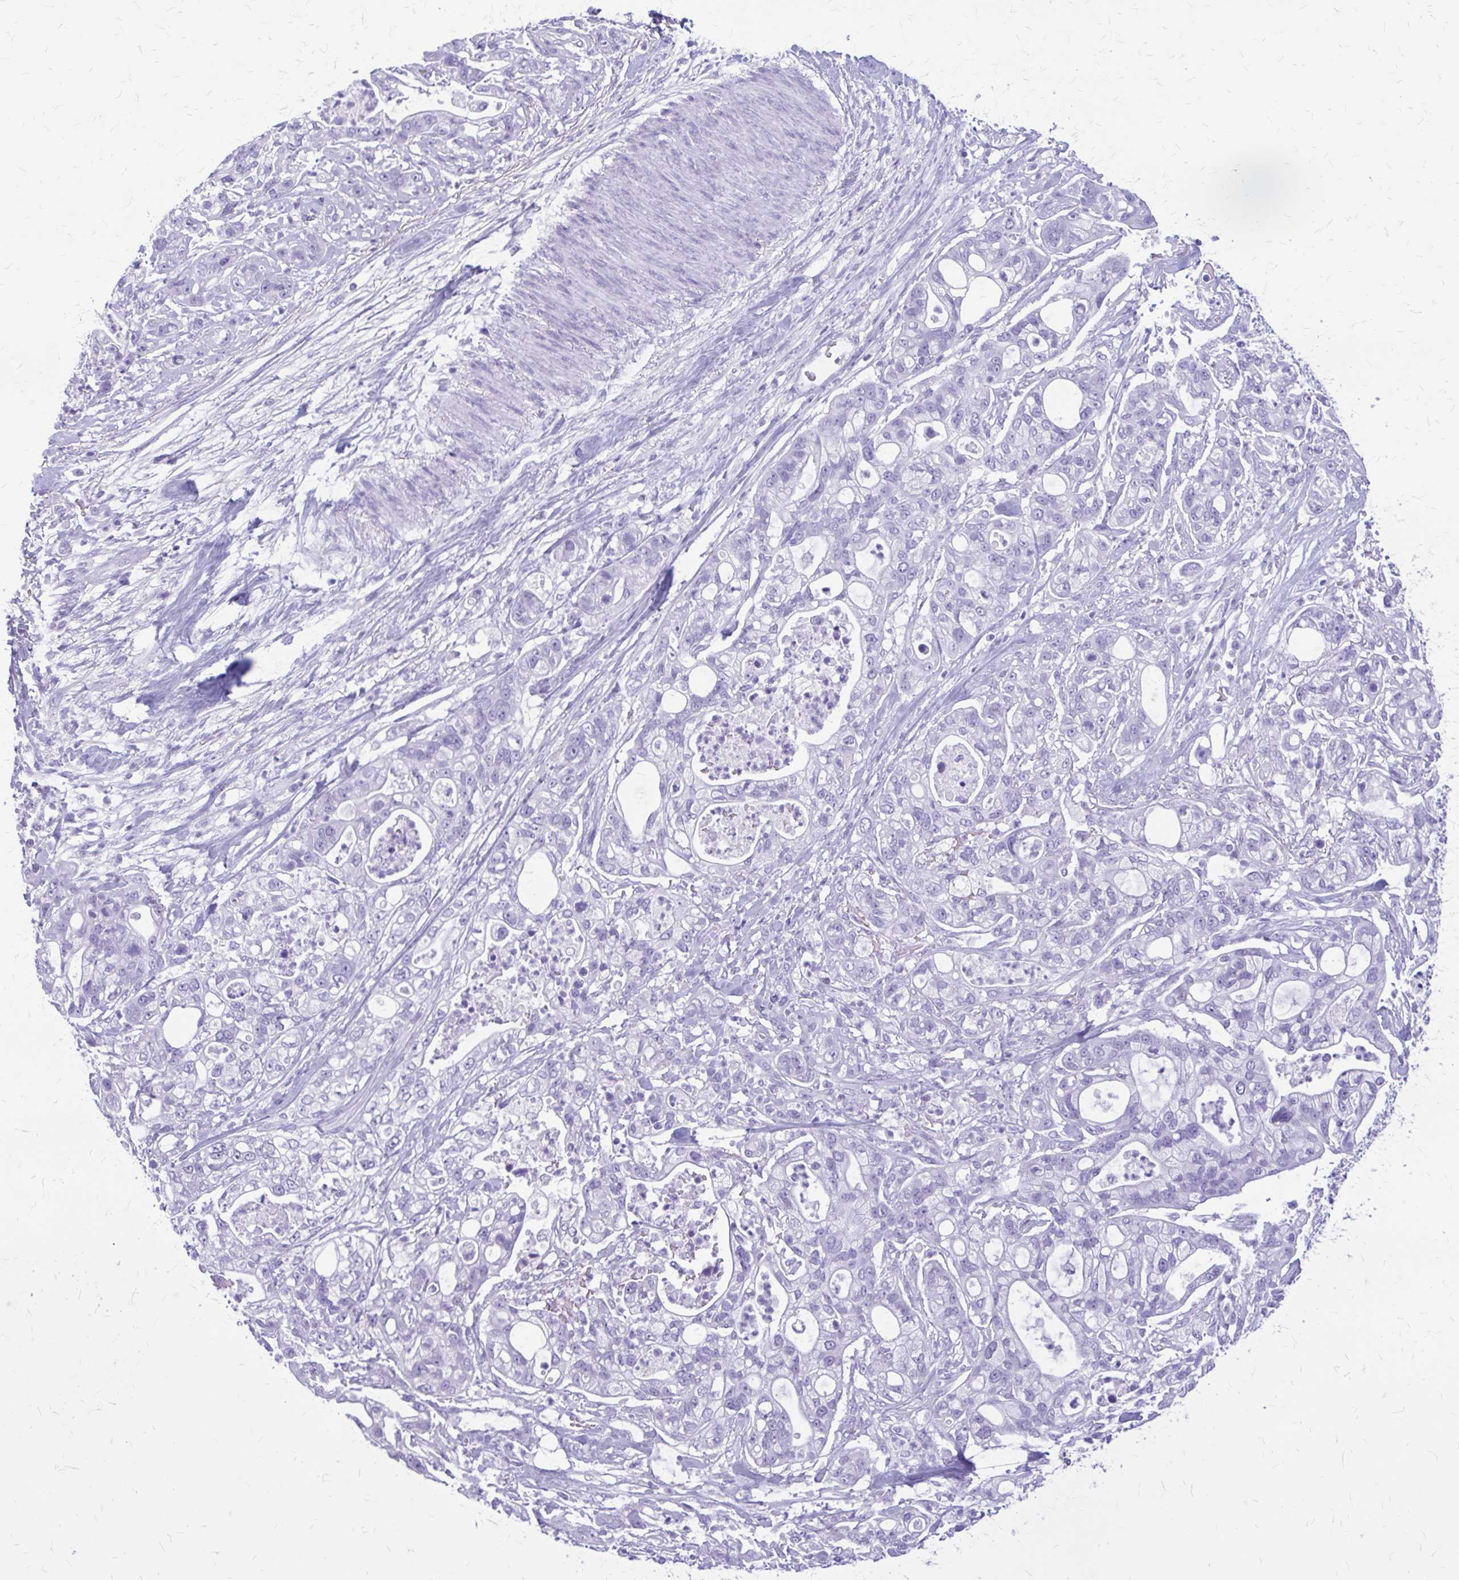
{"staining": {"intensity": "negative", "quantity": "none", "location": "none"}, "tissue": "pancreatic cancer", "cell_type": "Tumor cells", "image_type": "cancer", "snomed": [{"axis": "morphology", "description": "Adenocarcinoma, NOS"}, {"axis": "topography", "description": "Pancreas"}], "caption": "A micrograph of adenocarcinoma (pancreatic) stained for a protein shows no brown staining in tumor cells.", "gene": "KLHDC7A", "patient": {"sex": "female", "age": 69}}